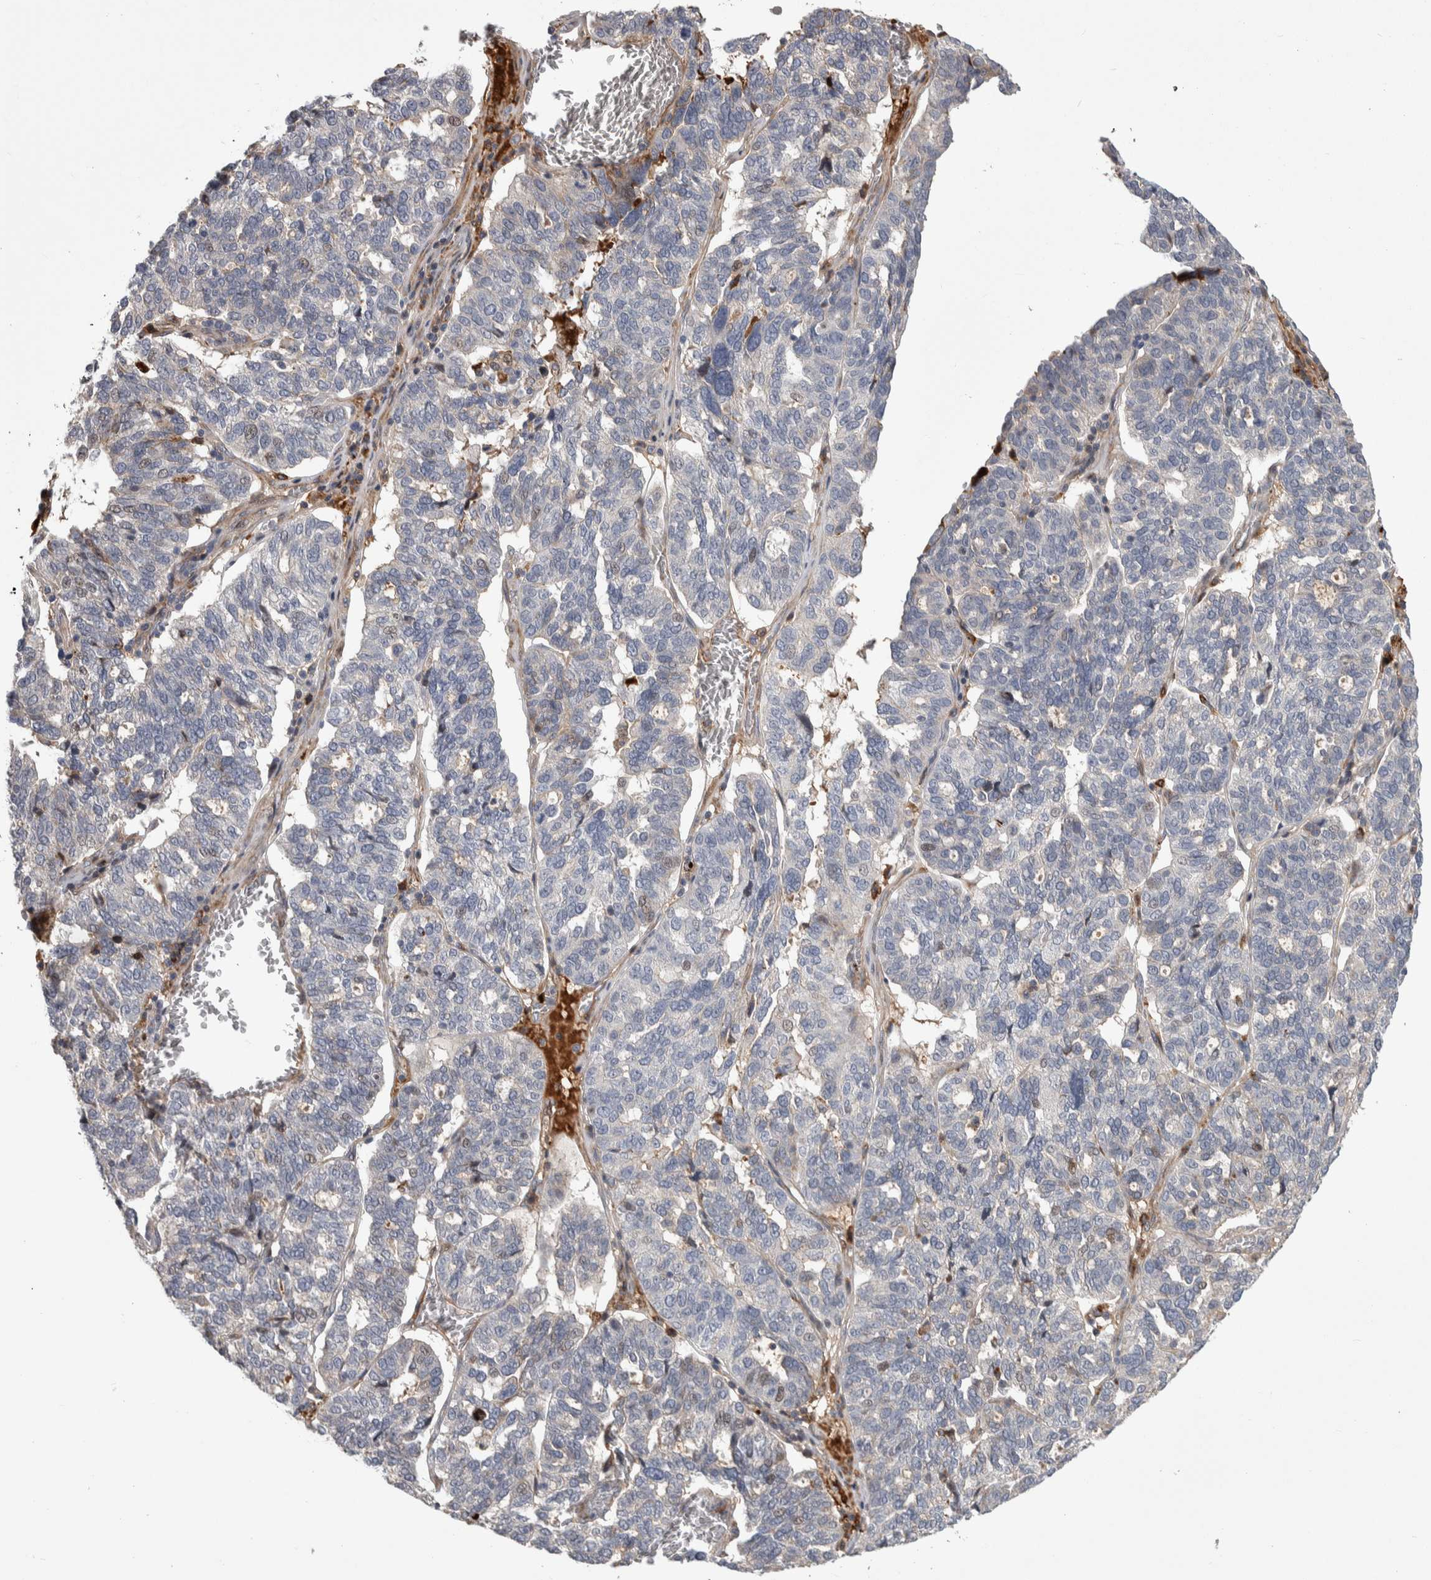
{"staining": {"intensity": "weak", "quantity": "<25%", "location": "cytoplasmic/membranous"}, "tissue": "ovarian cancer", "cell_type": "Tumor cells", "image_type": "cancer", "snomed": [{"axis": "morphology", "description": "Cystadenocarcinoma, serous, NOS"}, {"axis": "topography", "description": "Ovary"}], "caption": "This histopathology image is of ovarian cancer stained with immunohistochemistry to label a protein in brown with the nuclei are counter-stained blue. There is no expression in tumor cells. (Stains: DAB (3,3'-diaminobenzidine) immunohistochemistry with hematoxylin counter stain, Microscopy: brightfield microscopy at high magnification).", "gene": "PSMG3", "patient": {"sex": "female", "age": 59}}